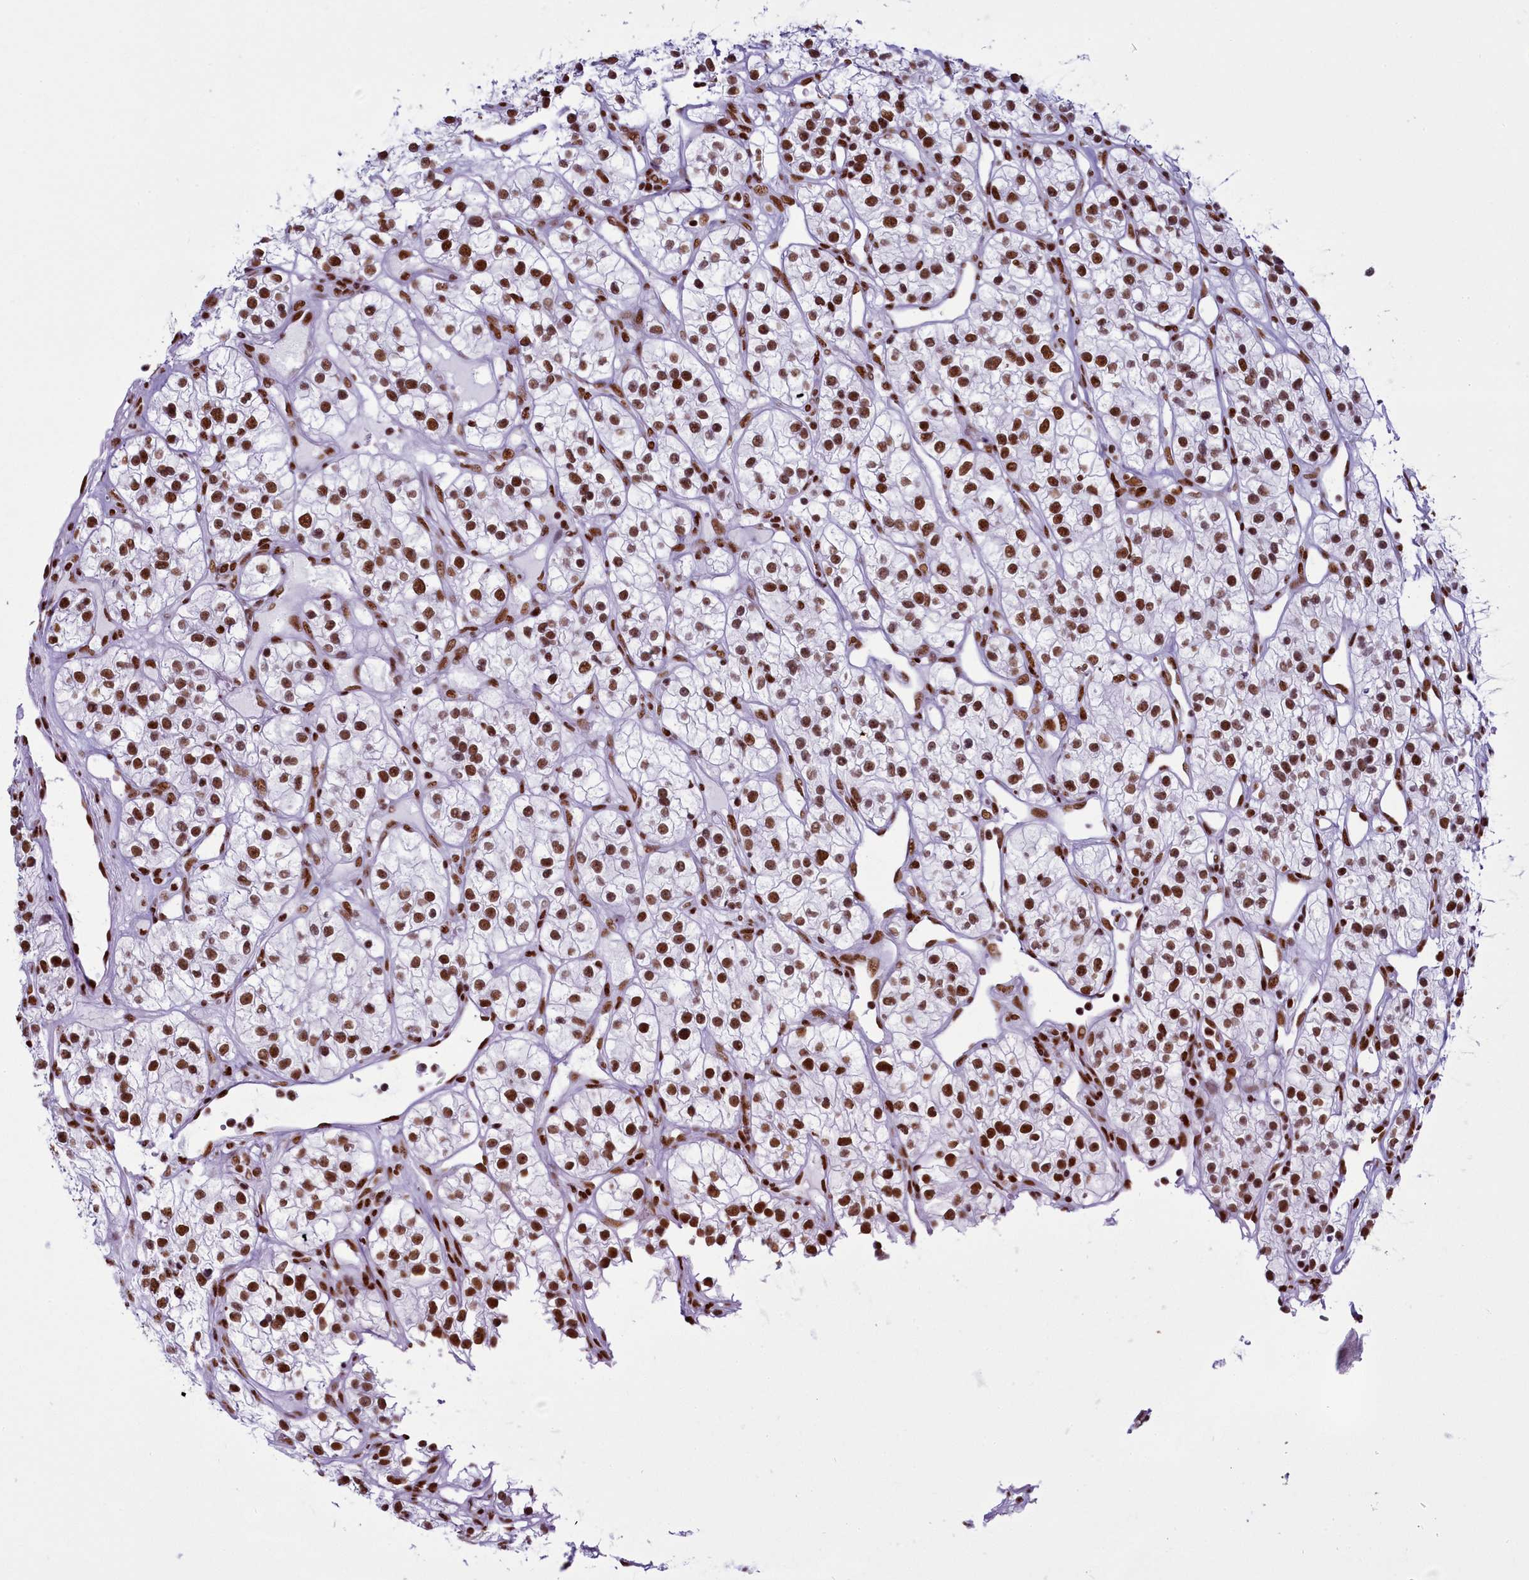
{"staining": {"intensity": "strong", "quantity": ">75%", "location": "nuclear"}, "tissue": "renal cancer", "cell_type": "Tumor cells", "image_type": "cancer", "snomed": [{"axis": "morphology", "description": "Adenocarcinoma, NOS"}, {"axis": "topography", "description": "Kidney"}], "caption": "Immunohistochemical staining of human adenocarcinoma (renal) shows high levels of strong nuclear protein staining in about >75% of tumor cells.", "gene": "RALY", "patient": {"sex": "female", "age": 57}}